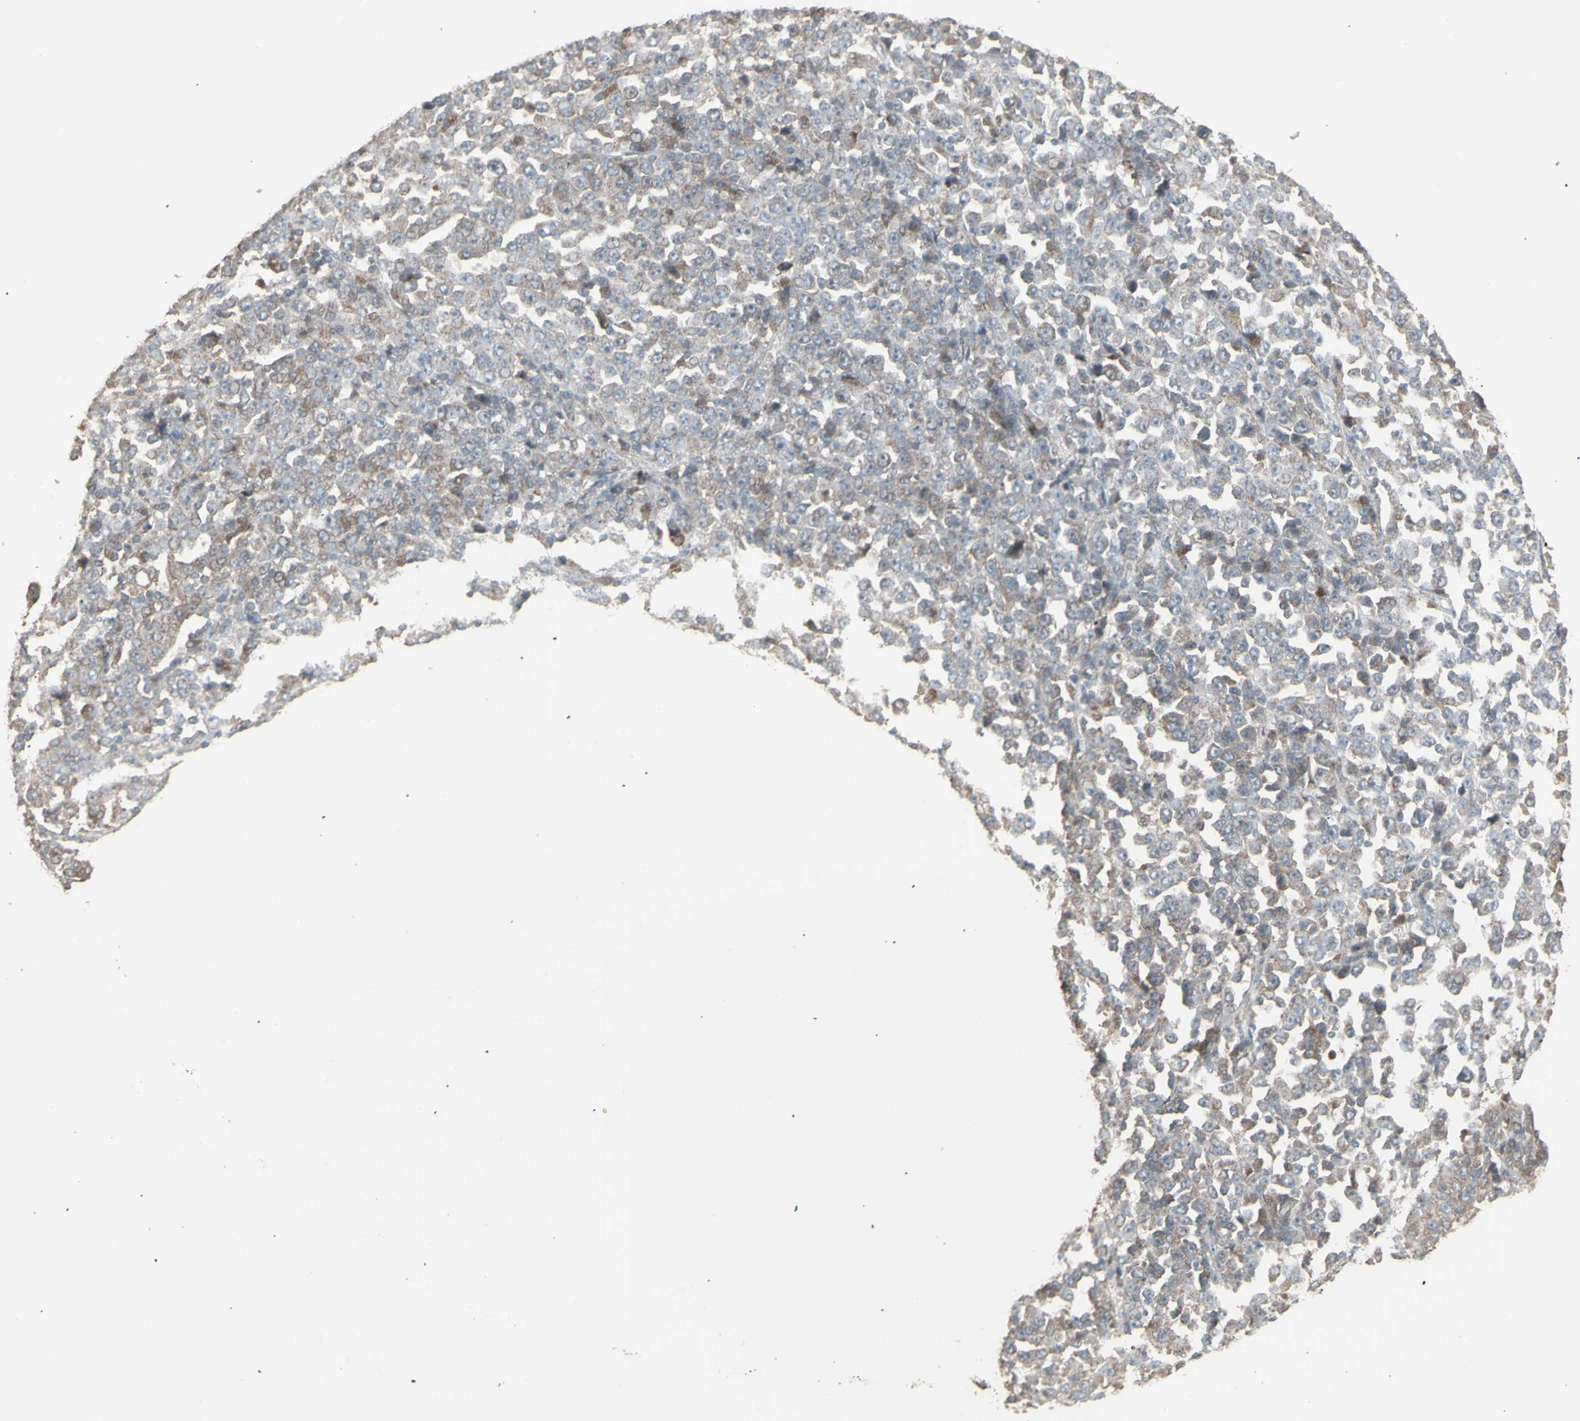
{"staining": {"intensity": "moderate", "quantity": "25%-75%", "location": "cytoplasmic/membranous"}, "tissue": "stomach cancer", "cell_type": "Tumor cells", "image_type": "cancer", "snomed": [{"axis": "morphology", "description": "Normal tissue, NOS"}, {"axis": "morphology", "description": "Adenocarcinoma, NOS"}, {"axis": "topography", "description": "Stomach, upper"}, {"axis": "topography", "description": "Stomach"}], "caption": "Human stomach cancer stained with a protein marker exhibits moderate staining in tumor cells.", "gene": "RNASEL", "patient": {"sex": "male", "age": 59}}